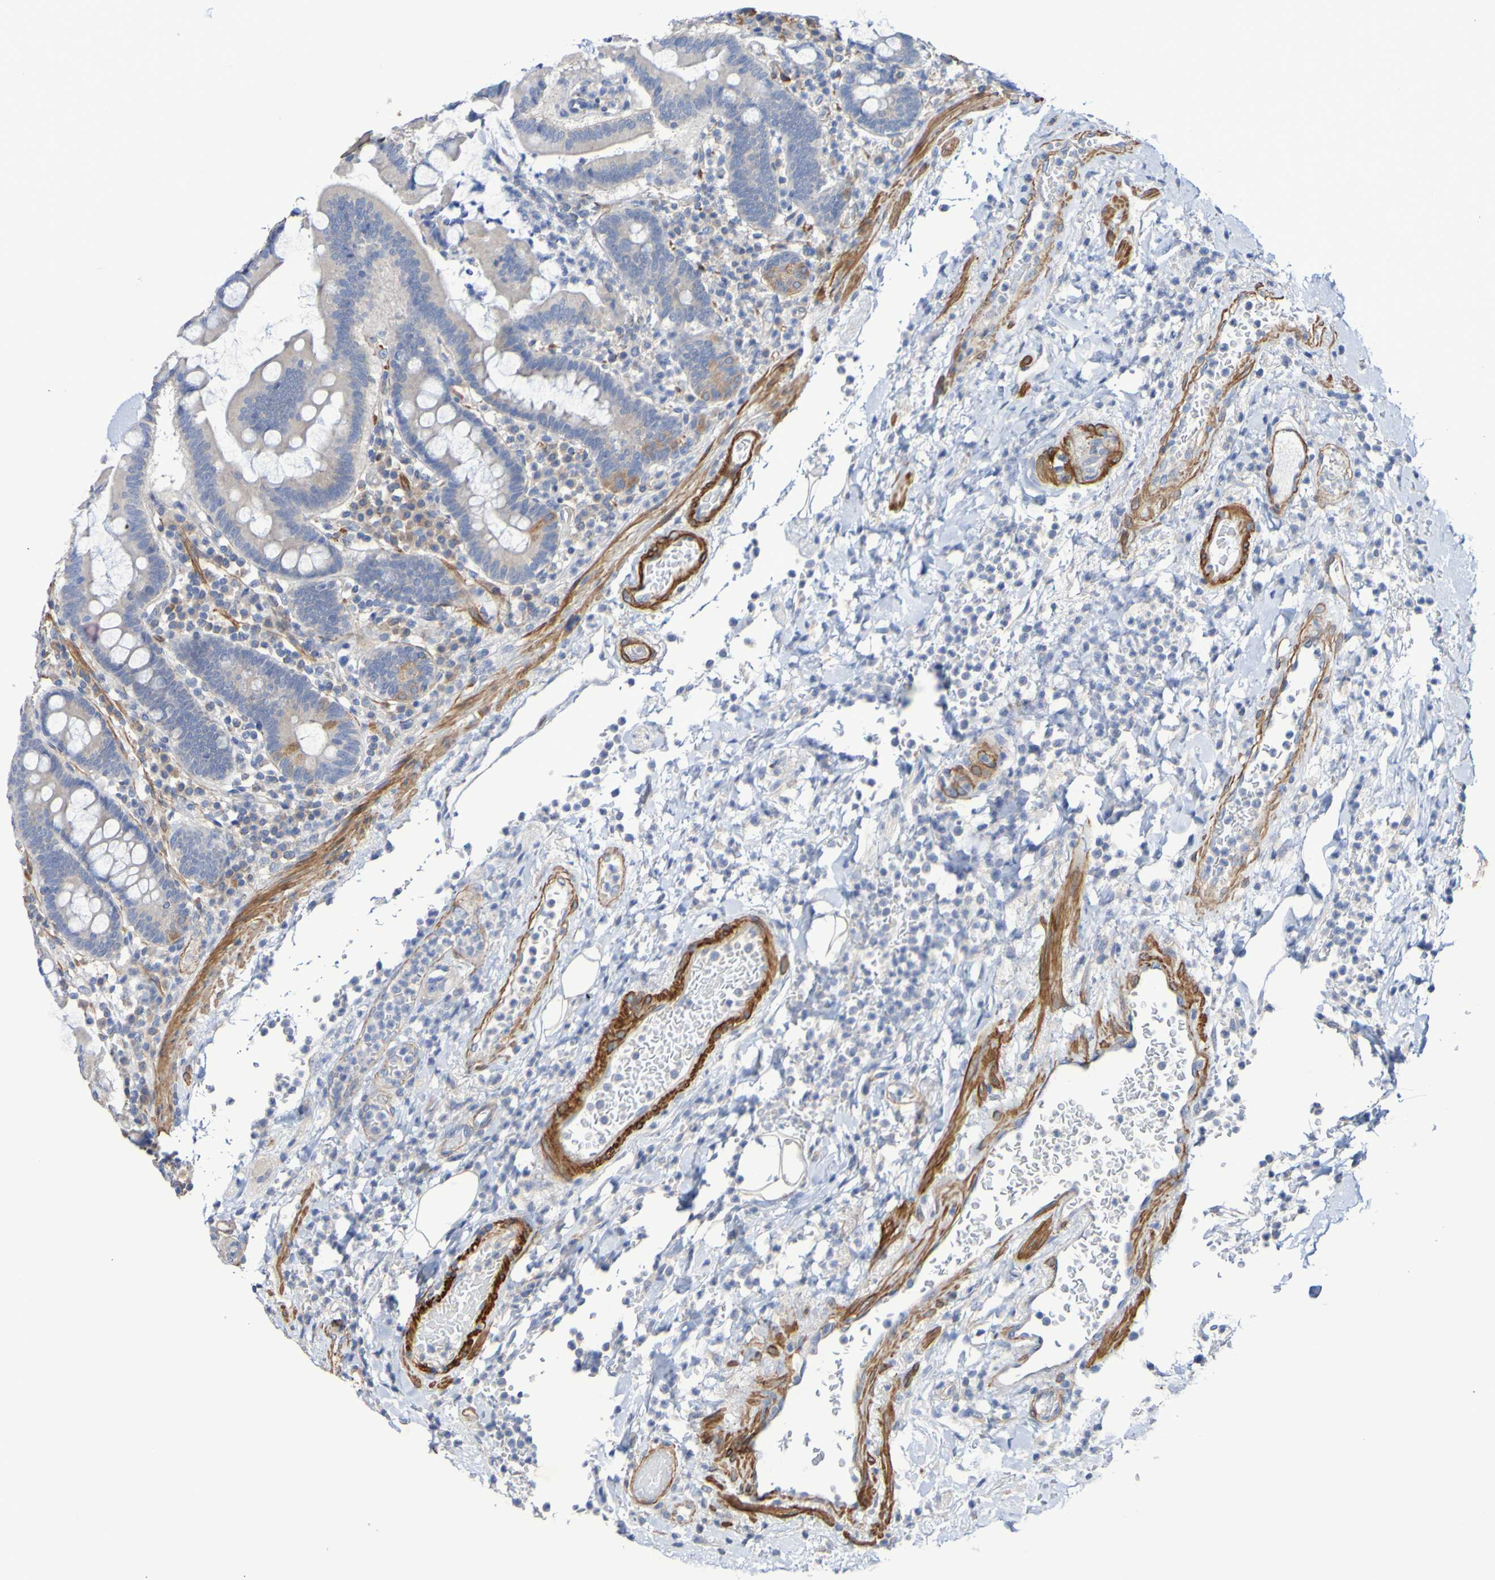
{"staining": {"intensity": "moderate", "quantity": "25%-75%", "location": "cytoplasmic/membranous"}, "tissue": "stomach", "cell_type": "Glandular cells", "image_type": "normal", "snomed": [{"axis": "morphology", "description": "Normal tissue, NOS"}, {"axis": "topography", "description": "Stomach, upper"}], "caption": "This micrograph reveals immunohistochemistry (IHC) staining of unremarkable stomach, with medium moderate cytoplasmic/membranous expression in approximately 25%-75% of glandular cells.", "gene": "SRPRB", "patient": {"sex": "male", "age": 68}}